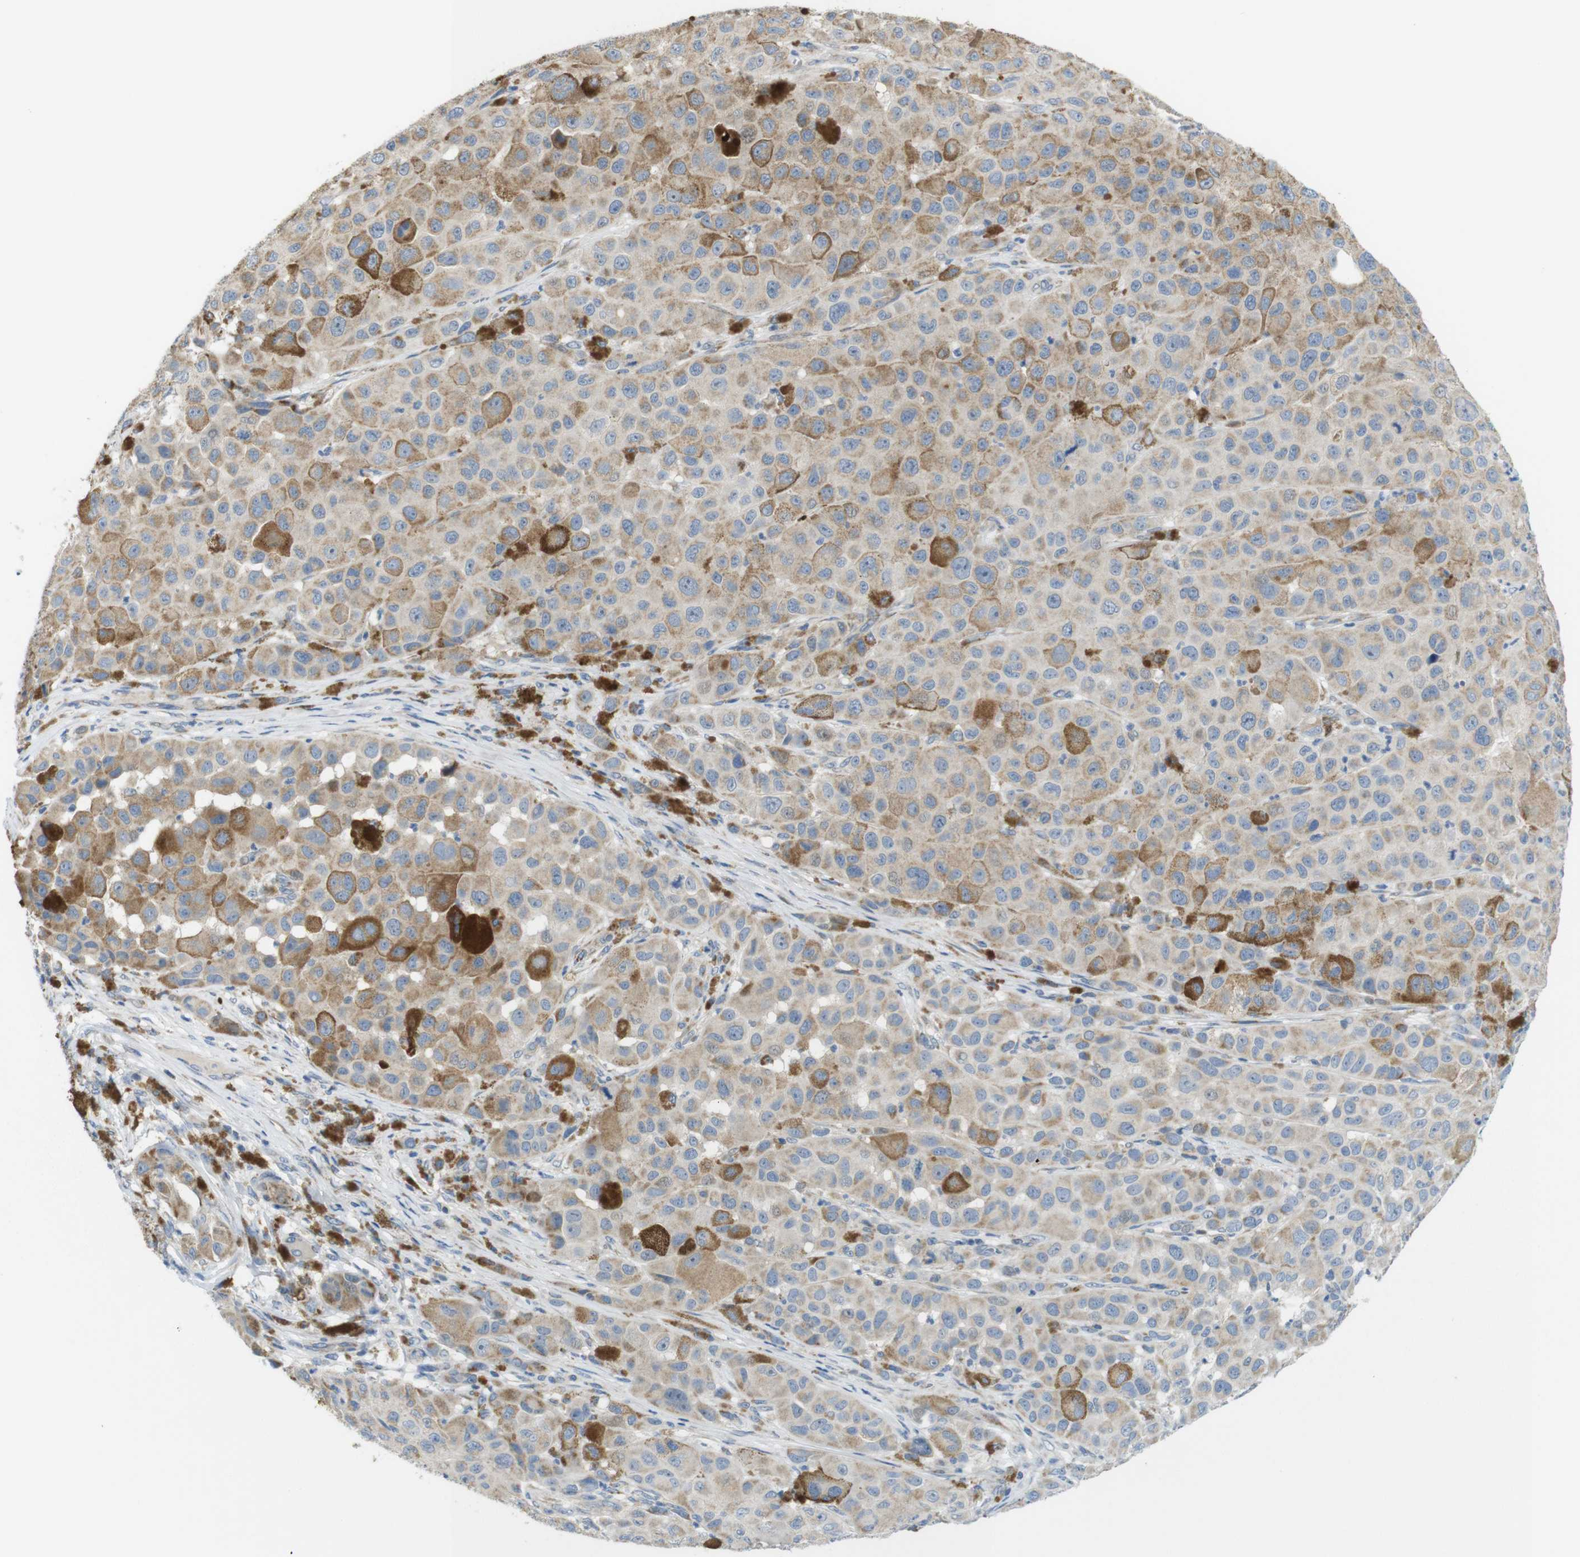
{"staining": {"intensity": "moderate", "quantity": ">75%", "location": "cytoplasmic/membranous"}, "tissue": "melanoma", "cell_type": "Tumor cells", "image_type": "cancer", "snomed": [{"axis": "morphology", "description": "Malignant melanoma, NOS"}, {"axis": "topography", "description": "Skin"}], "caption": "A micrograph showing moderate cytoplasmic/membranous staining in approximately >75% of tumor cells in melanoma, as visualized by brown immunohistochemical staining.", "gene": "MARCHF1", "patient": {"sex": "male", "age": 96}}